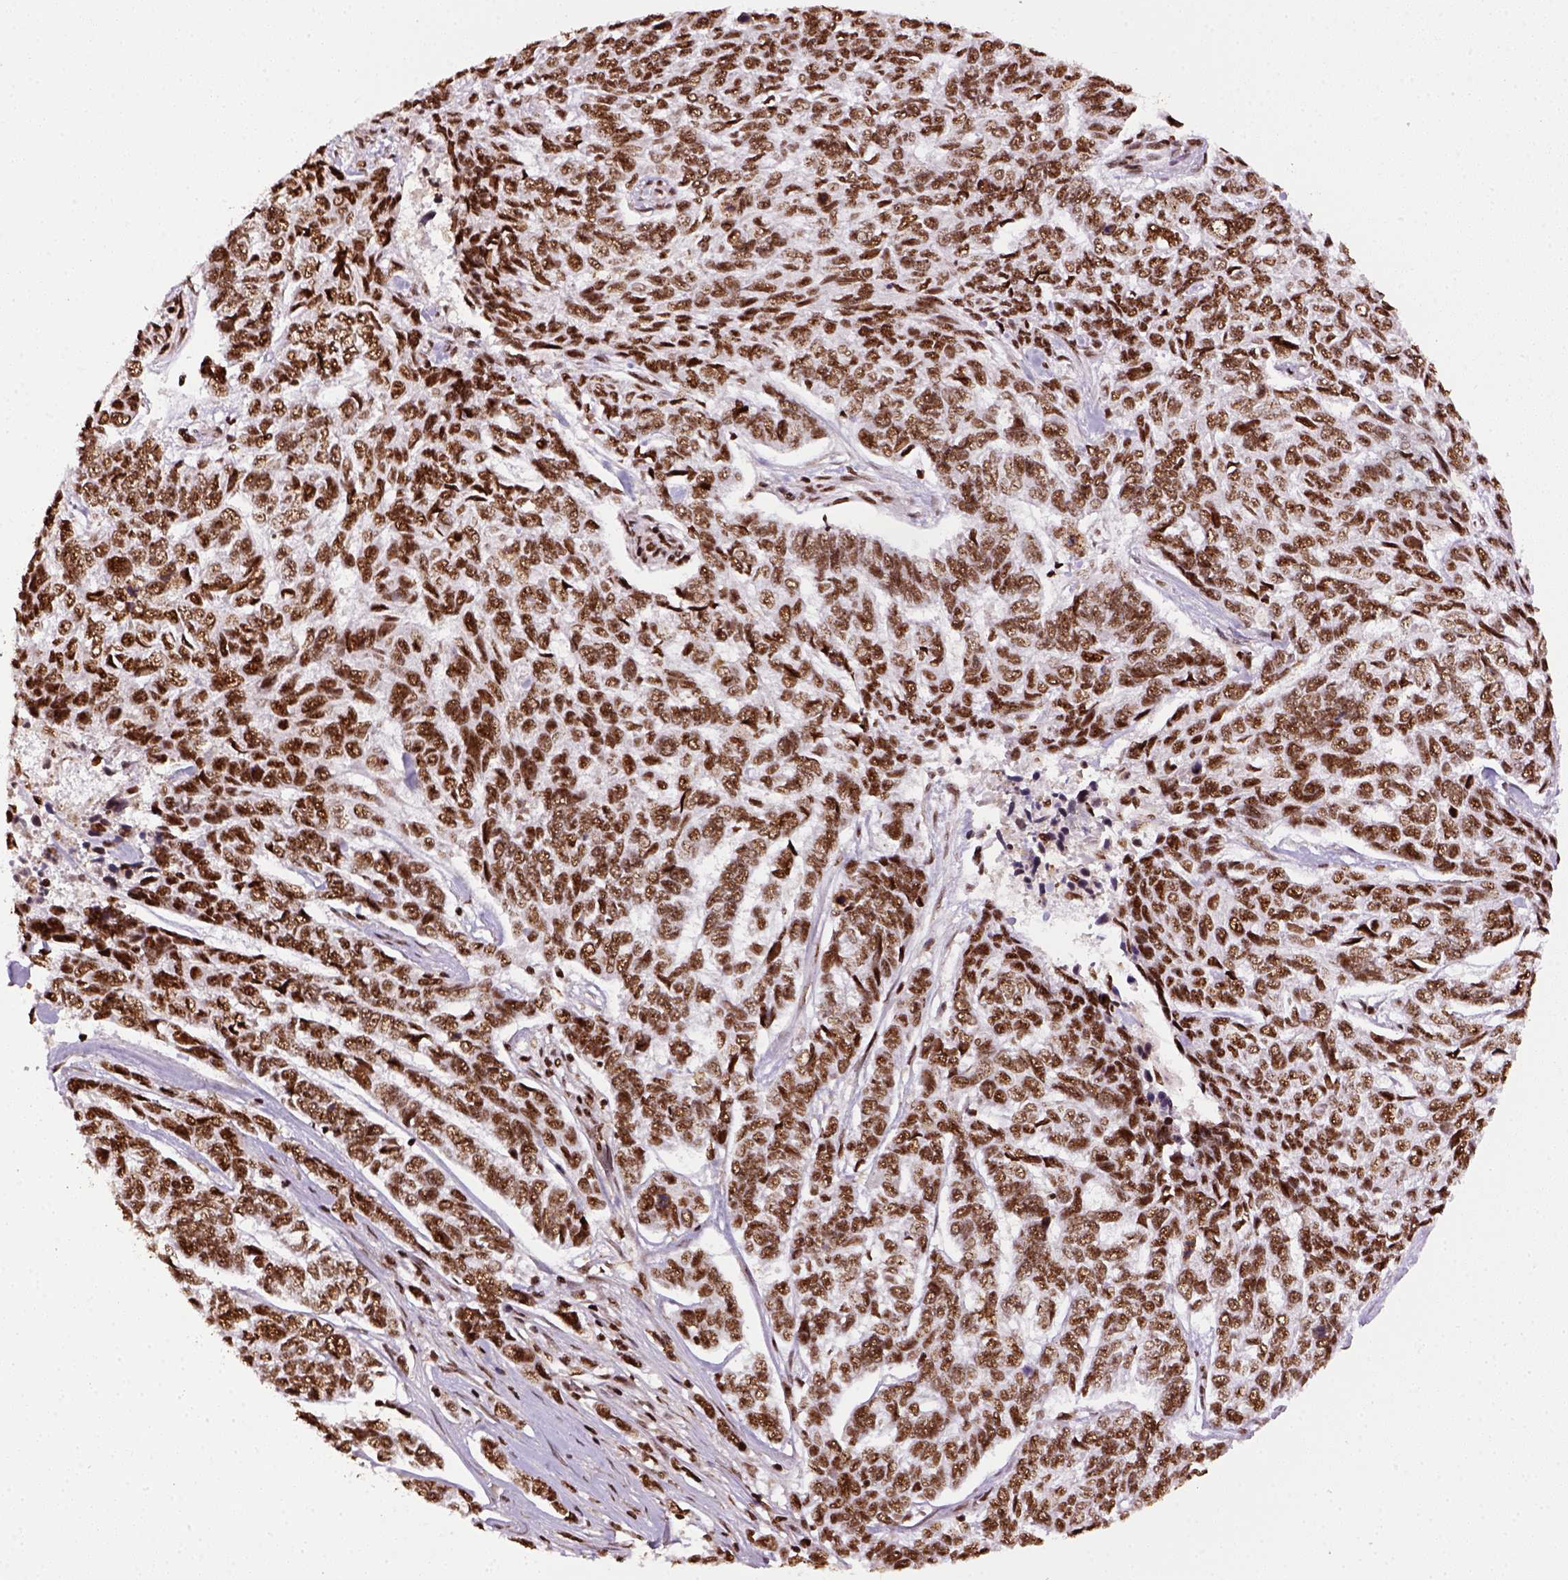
{"staining": {"intensity": "strong", "quantity": ">75%", "location": "nuclear"}, "tissue": "skin cancer", "cell_type": "Tumor cells", "image_type": "cancer", "snomed": [{"axis": "morphology", "description": "Basal cell carcinoma"}, {"axis": "topography", "description": "Skin"}], "caption": "The micrograph exhibits a brown stain indicating the presence of a protein in the nuclear of tumor cells in skin cancer (basal cell carcinoma).", "gene": "CCAR1", "patient": {"sex": "female", "age": 65}}